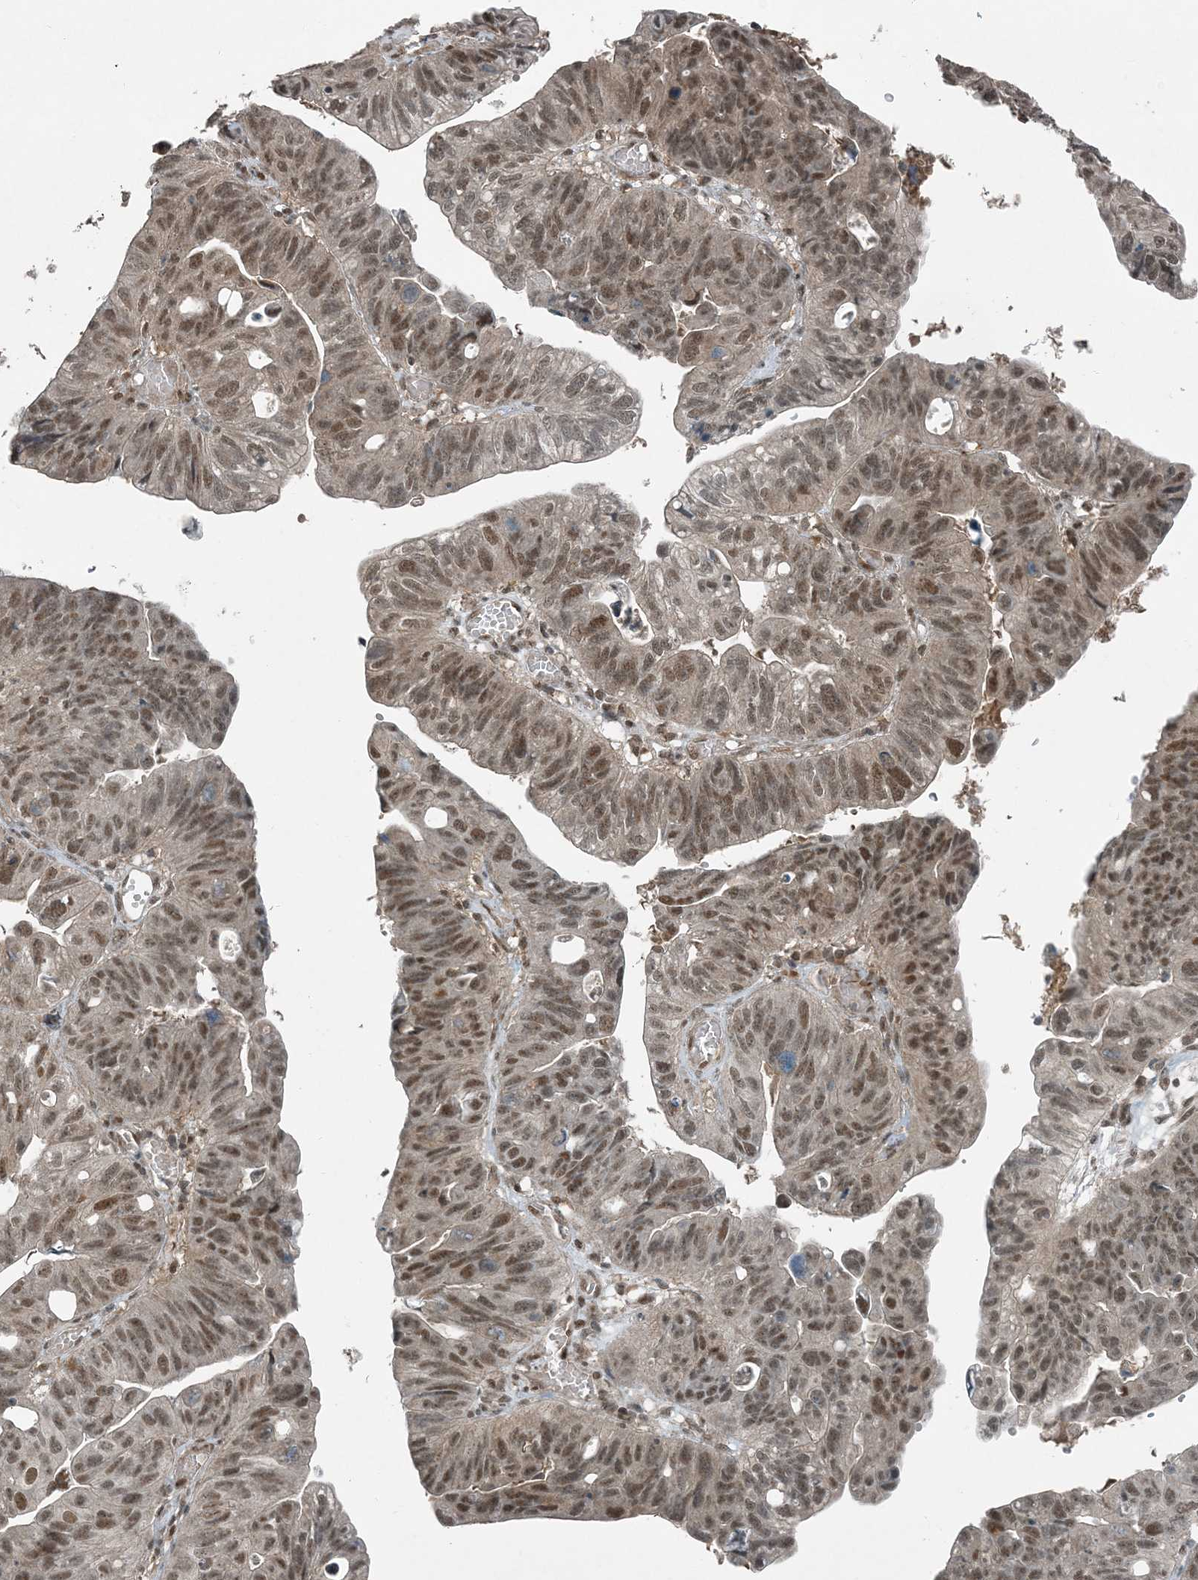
{"staining": {"intensity": "moderate", "quantity": ">75%", "location": "nuclear"}, "tissue": "stomach cancer", "cell_type": "Tumor cells", "image_type": "cancer", "snomed": [{"axis": "morphology", "description": "Adenocarcinoma, NOS"}, {"axis": "topography", "description": "Stomach"}], "caption": "Tumor cells exhibit medium levels of moderate nuclear positivity in about >75% of cells in stomach adenocarcinoma. (Brightfield microscopy of DAB IHC at high magnification).", "gene": "COPS7B", "patient": {"sex": "male", "age": 59}}